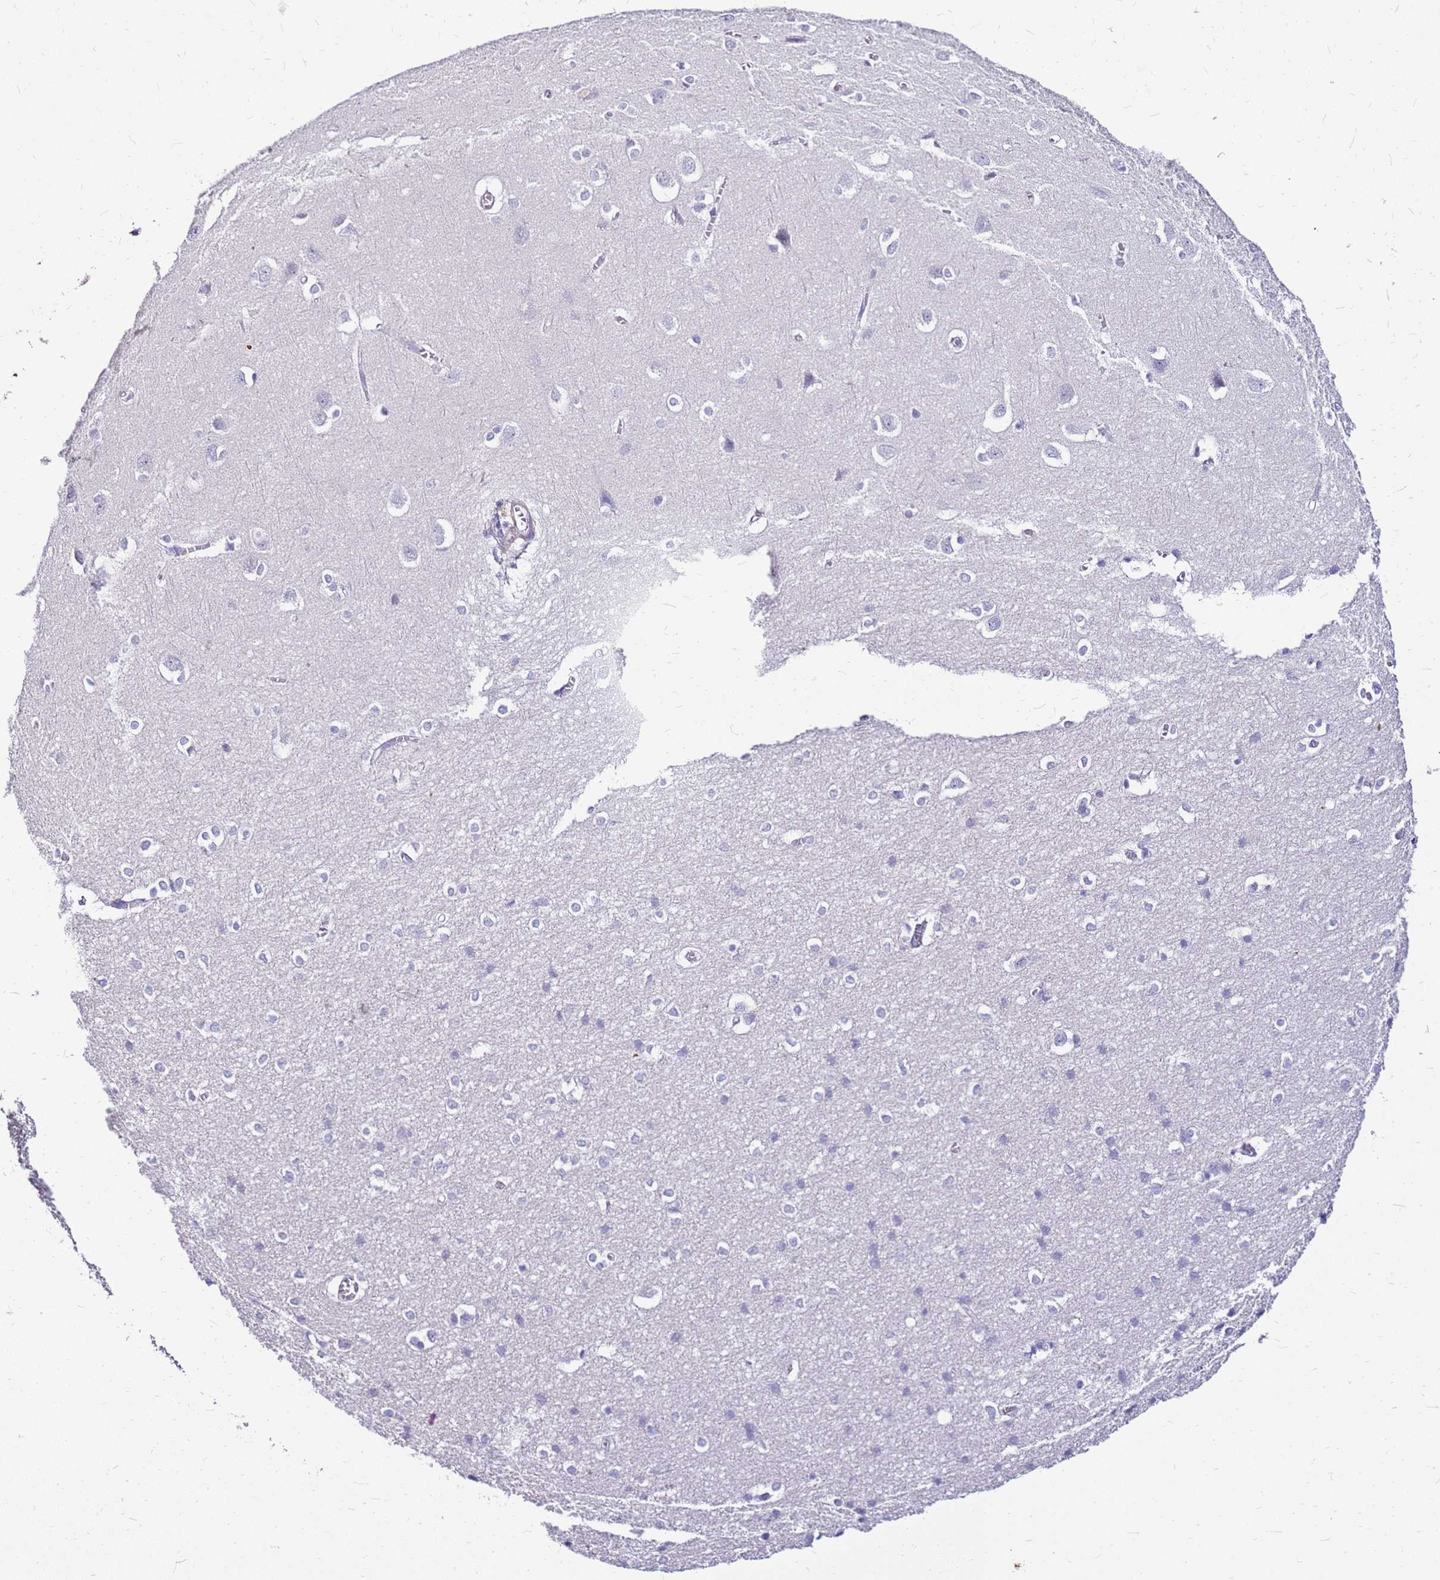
{"staining": {"intensity": "negative", "quantity": "none", "location": "none"}, "tissue": "cerebral cortex", "cell_type": "Endothelial cells", "image_type": "normal", "snomed": [{"axis": "morphology", "description": "Normal tissue, NOS"}, {"axis": "topography", "description": "Cerebral cortex"}], "caption": "Unremarkable cerebral cortex was stained to show a protein in brown. There is no significant staining in endothelial cells.", "gene": "DCDC2B", "patient": {"sex": "male", "age": 37}}